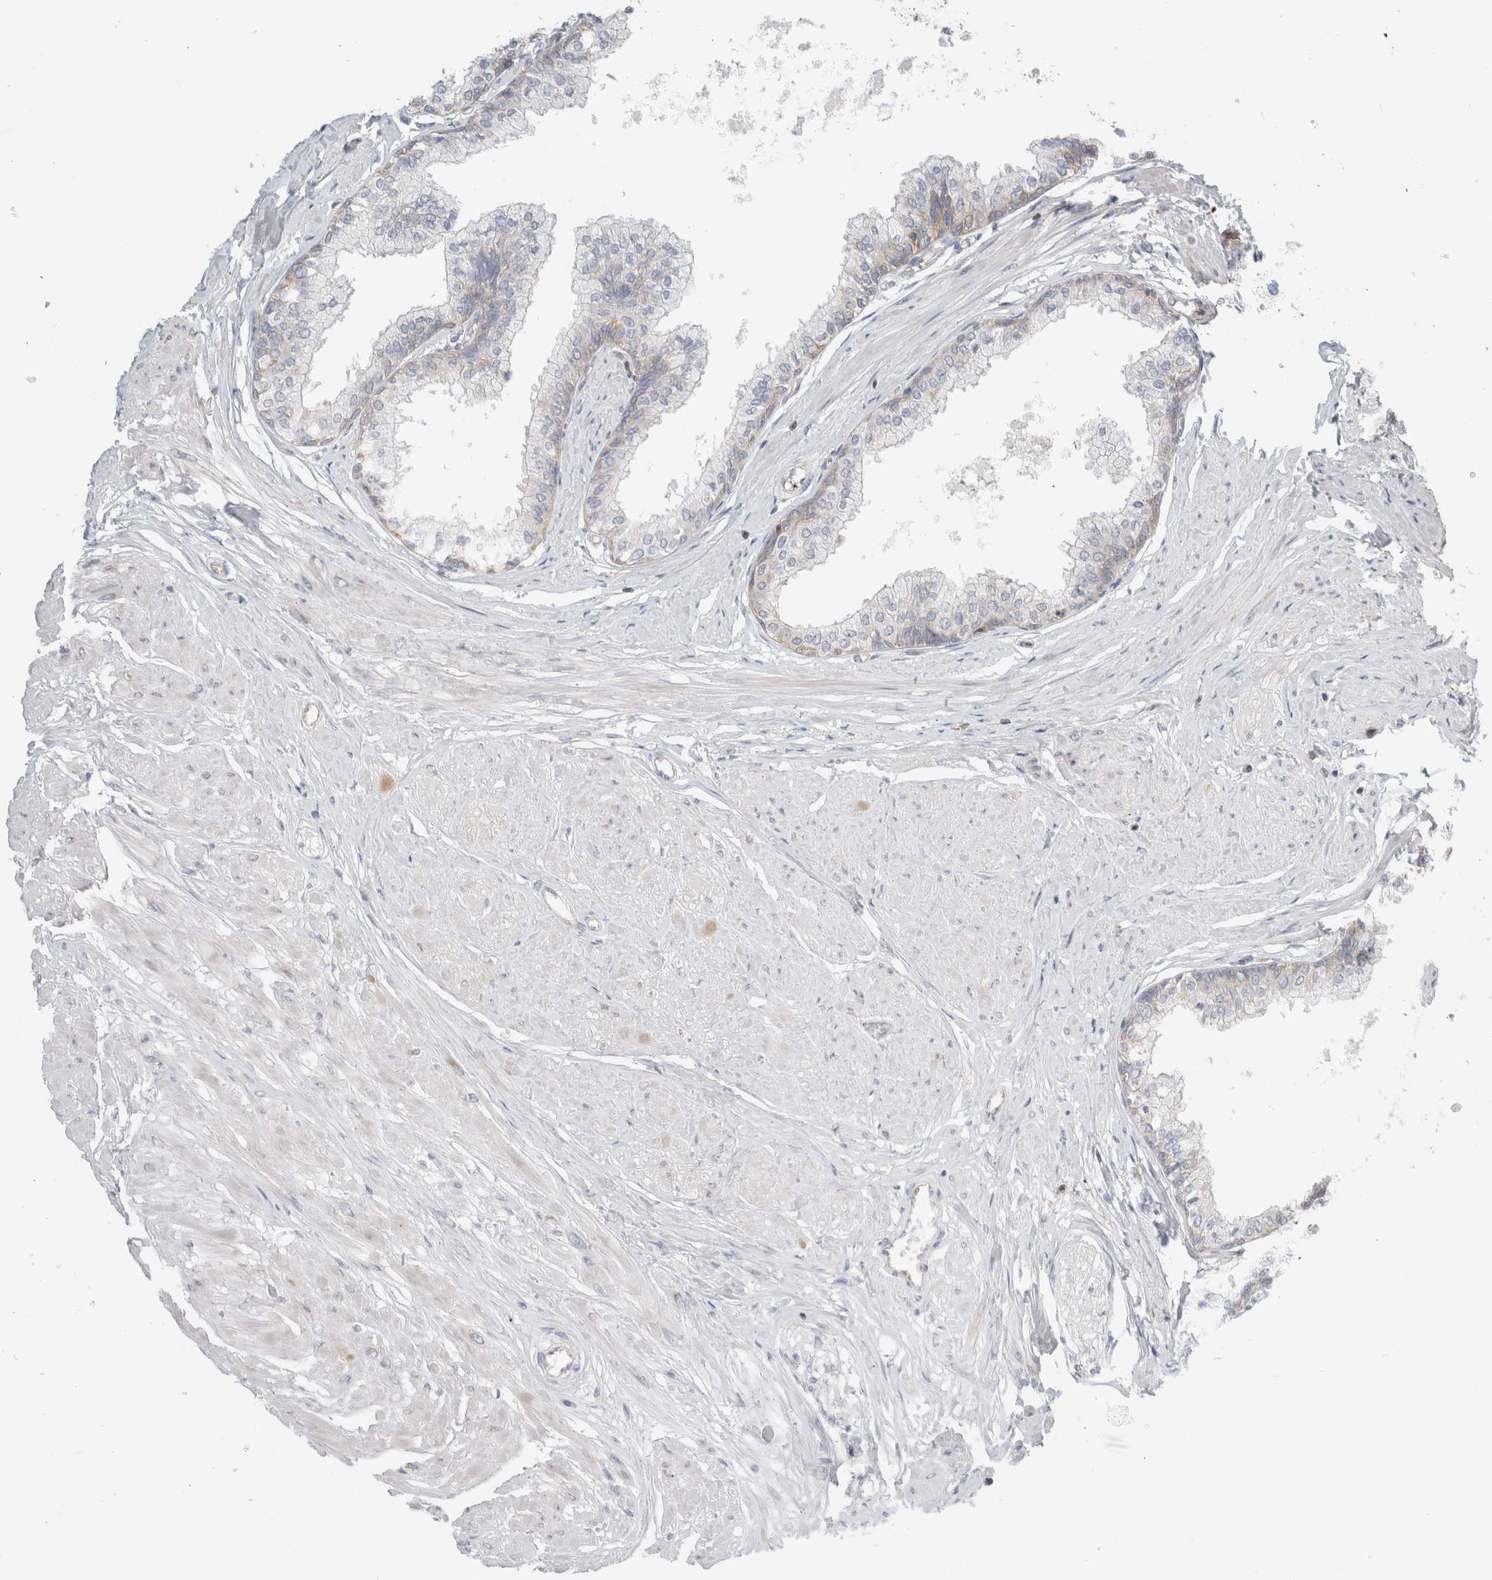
{"staining": {"intensity": "weak", "quantity": "<25%", "location": "cytoplasmic/membranous"}, "tissue": "seminal vesicle", "cell_type": "Glandular cells", "image_type": "normal", "snomed": [{"axis": "morphology", "description": "Normal tissue, NOS"}, {"axis": "topography", "description": "Prostate"}, {"axis": "topography", "description": "Seminal veicle"}], "caption": "This is an immunohistochemistry (IHC) photomicrograph of benign seminal vesicle. There is no staining in glandular cells.", "gene": "ZNF23", "patient": {"sex": "male", "age": 60}}